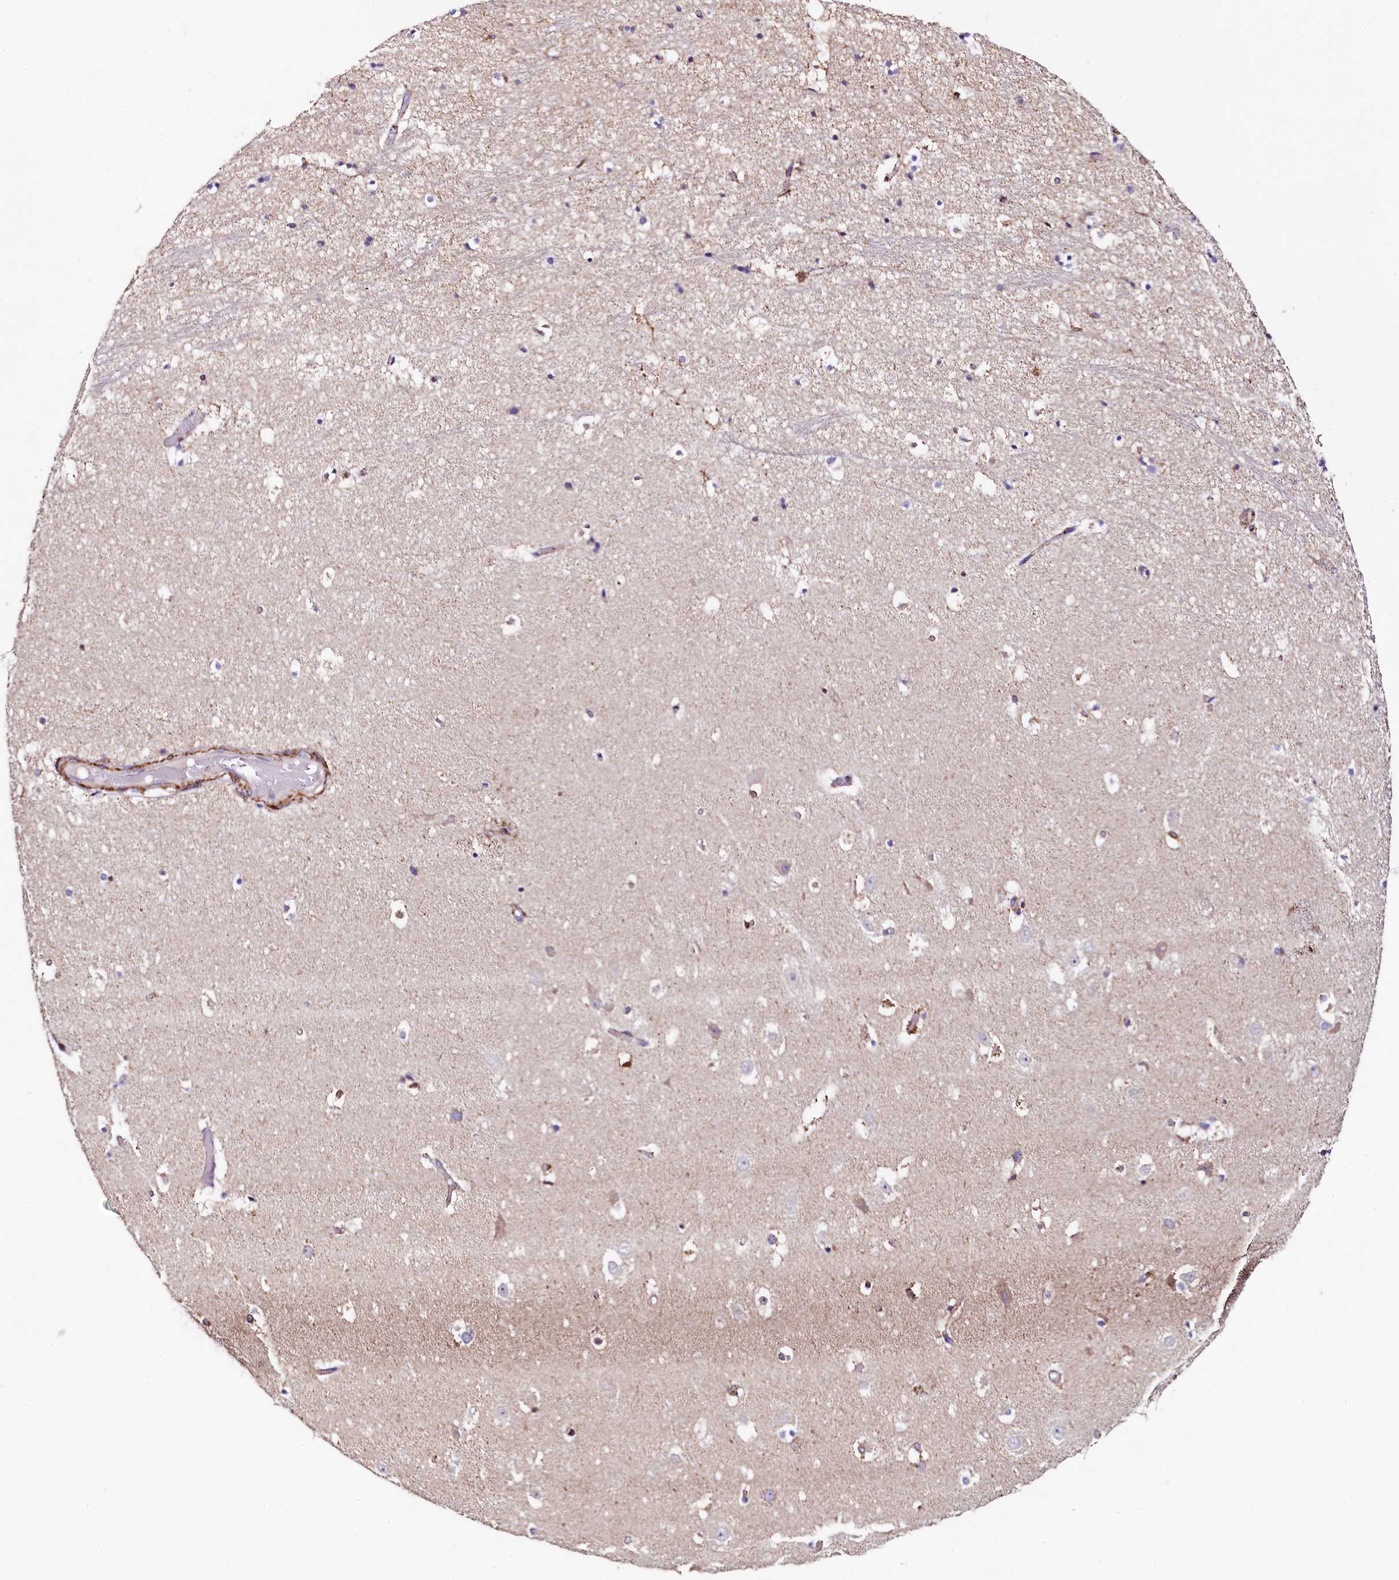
{"staining": {"intensity": "negative", "quantity": "none", "location": "none"}, "tissue": "hippocampus", "cell_type": "Glial cells", "image_type": "normal", "snomed": [{"axis": "morphology", "description": "Normal tissue, NOS"}, {"axis": "topography", "description": "Hippocampus"}], "caption": "Benign hippocampus was stained to show a protein in brown. There is no significant expression in glial cells. (DAB (3,3'-diaminobenzidine) immunohistochemistry with hematoxylin counter stain).", "gene": "CLYBL", "patient": {"sex": "female", "age": 52}}